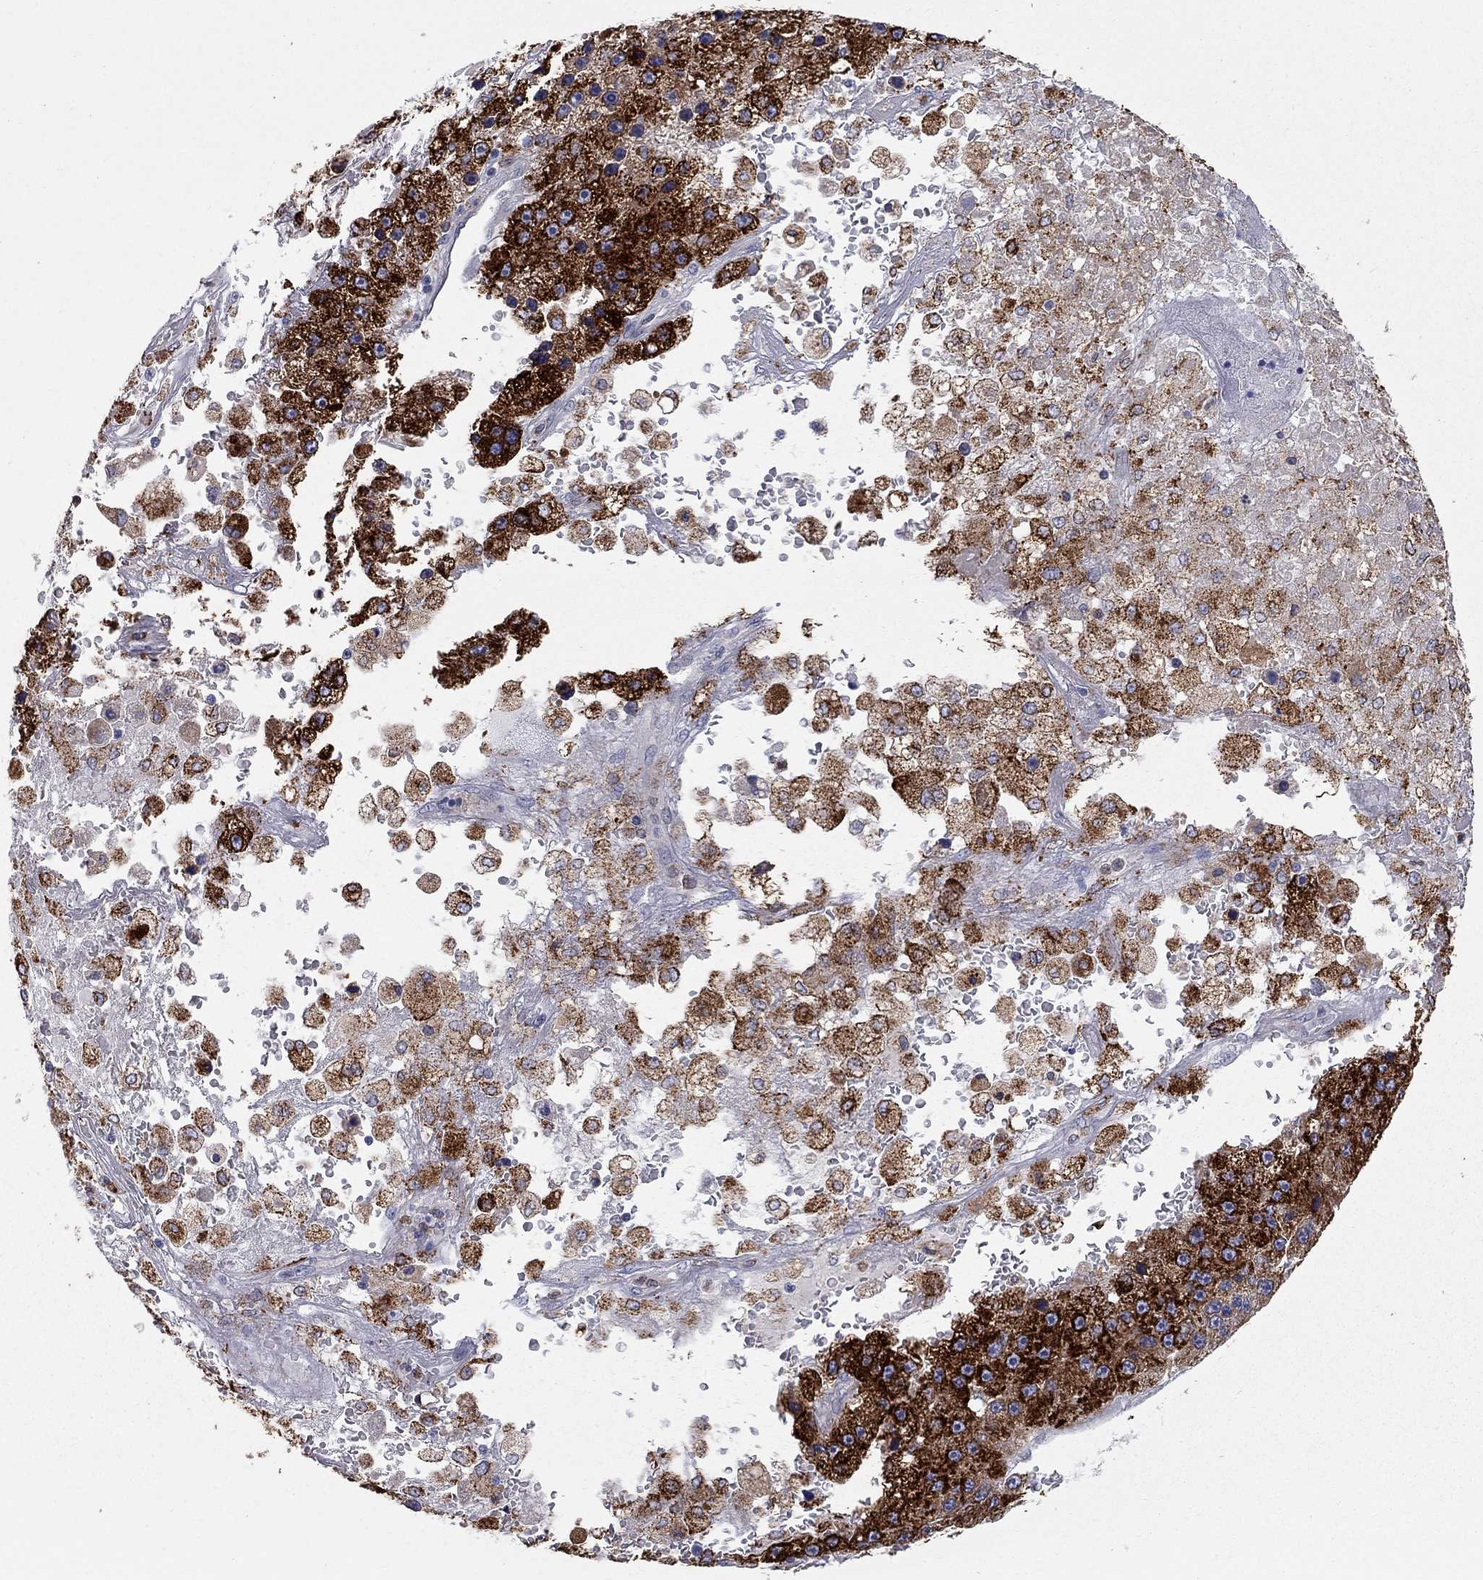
{"staining": {"intensity": "strong", "quantity": "25%-75%", "location": "cytoplasmic/membranous"}, "tissue": "liver cancer", "cell_type": "Tumor cells", "image_type": "cancer", "snomed": [{"axis": "morphology", "description": "Carcinoma, Hepatocellular, NOS"}, {"axis": "topography", "description": "Liver"}], "caption": "Immunohistochemical staining of human liver cancer reveals strong cytoplasmic/membranous protein expression in approximately 25%-75% of tumor cells.", "gene": "ACSL1", "patient": {"sex": "female", "age": 73}}